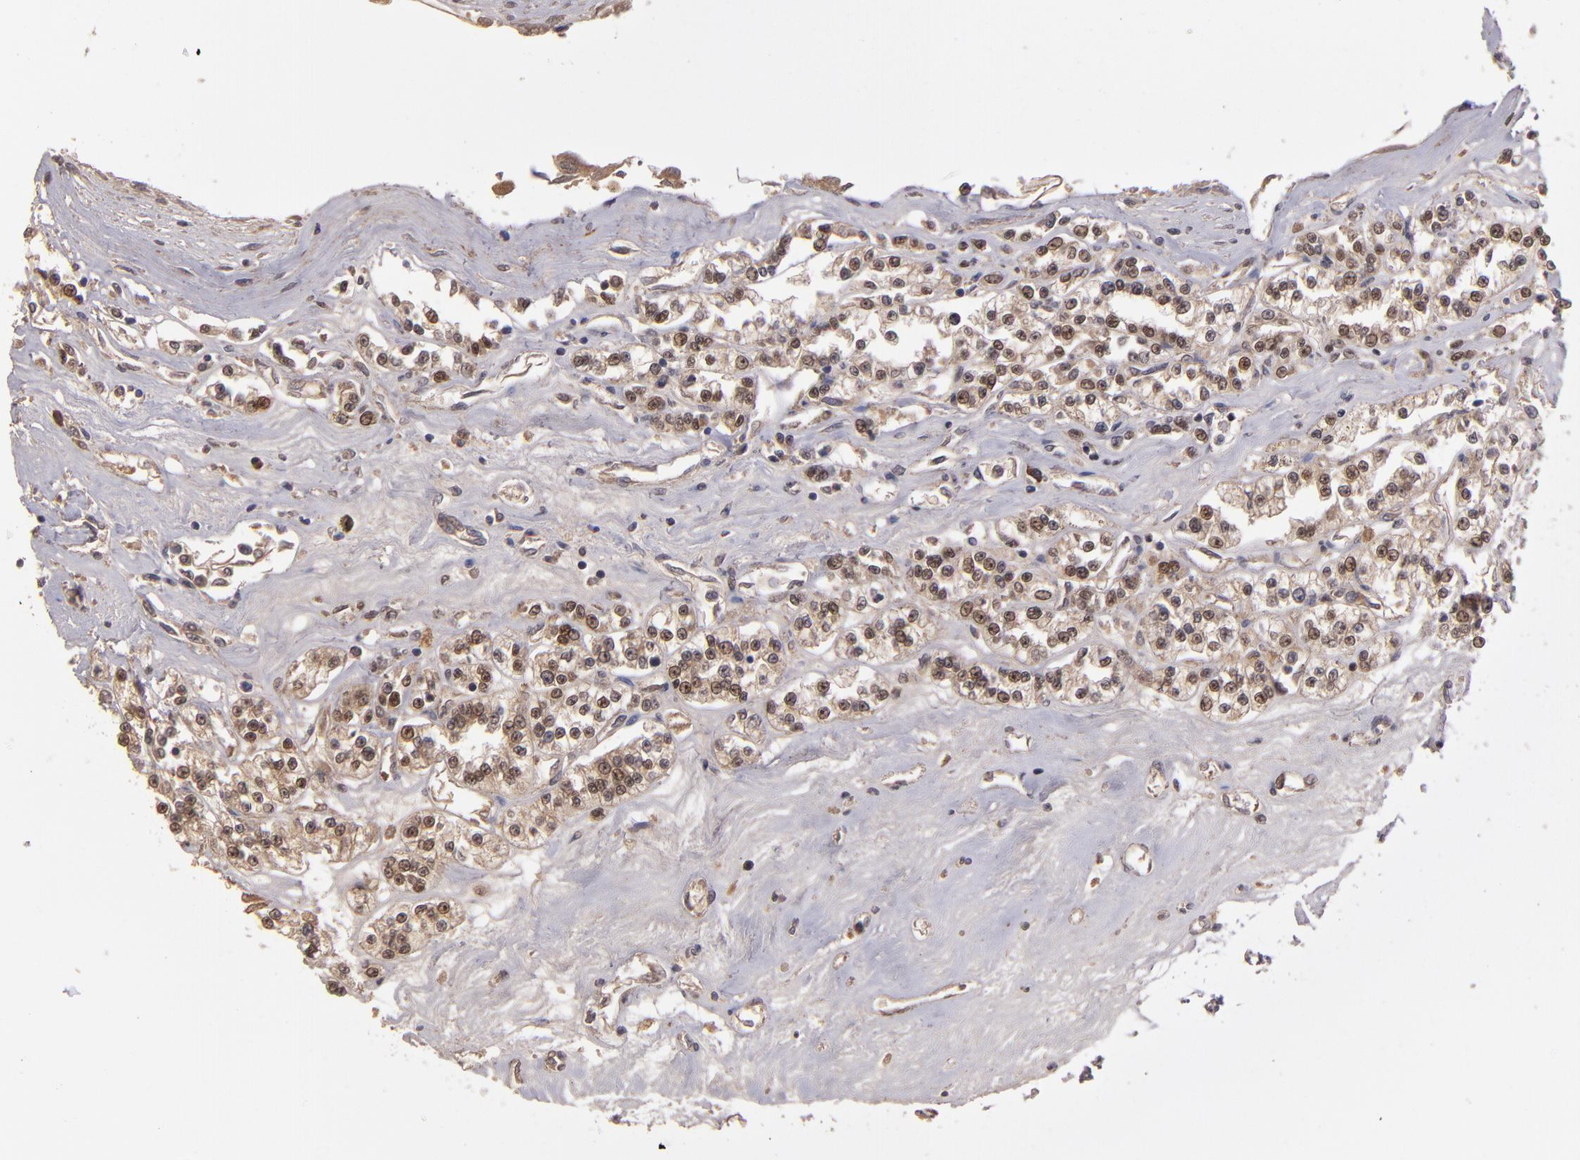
{"staining": {"intensity": "moderate", "quantity": "25%-75%", "location": "nuclear"}, "tissue": "renal cancer", "cell_type": "Tumor cells", "image_type": "cancer", "snomed": [{"axis": "morphology", "description": "Adenocarcinoma, NOS"}, {"axis": "topography", "description": "Kidney"}], "caption": "Protein expression analysis of human adenocarcinoma (renal) reveals moderate nuclear positivity in about 25%-75% of tumor cells. The protein is shown in brown color, while the nuclei are stained blue.", "gene": "ABHD12B", "patient": {"sex": "female", "age": 76}}